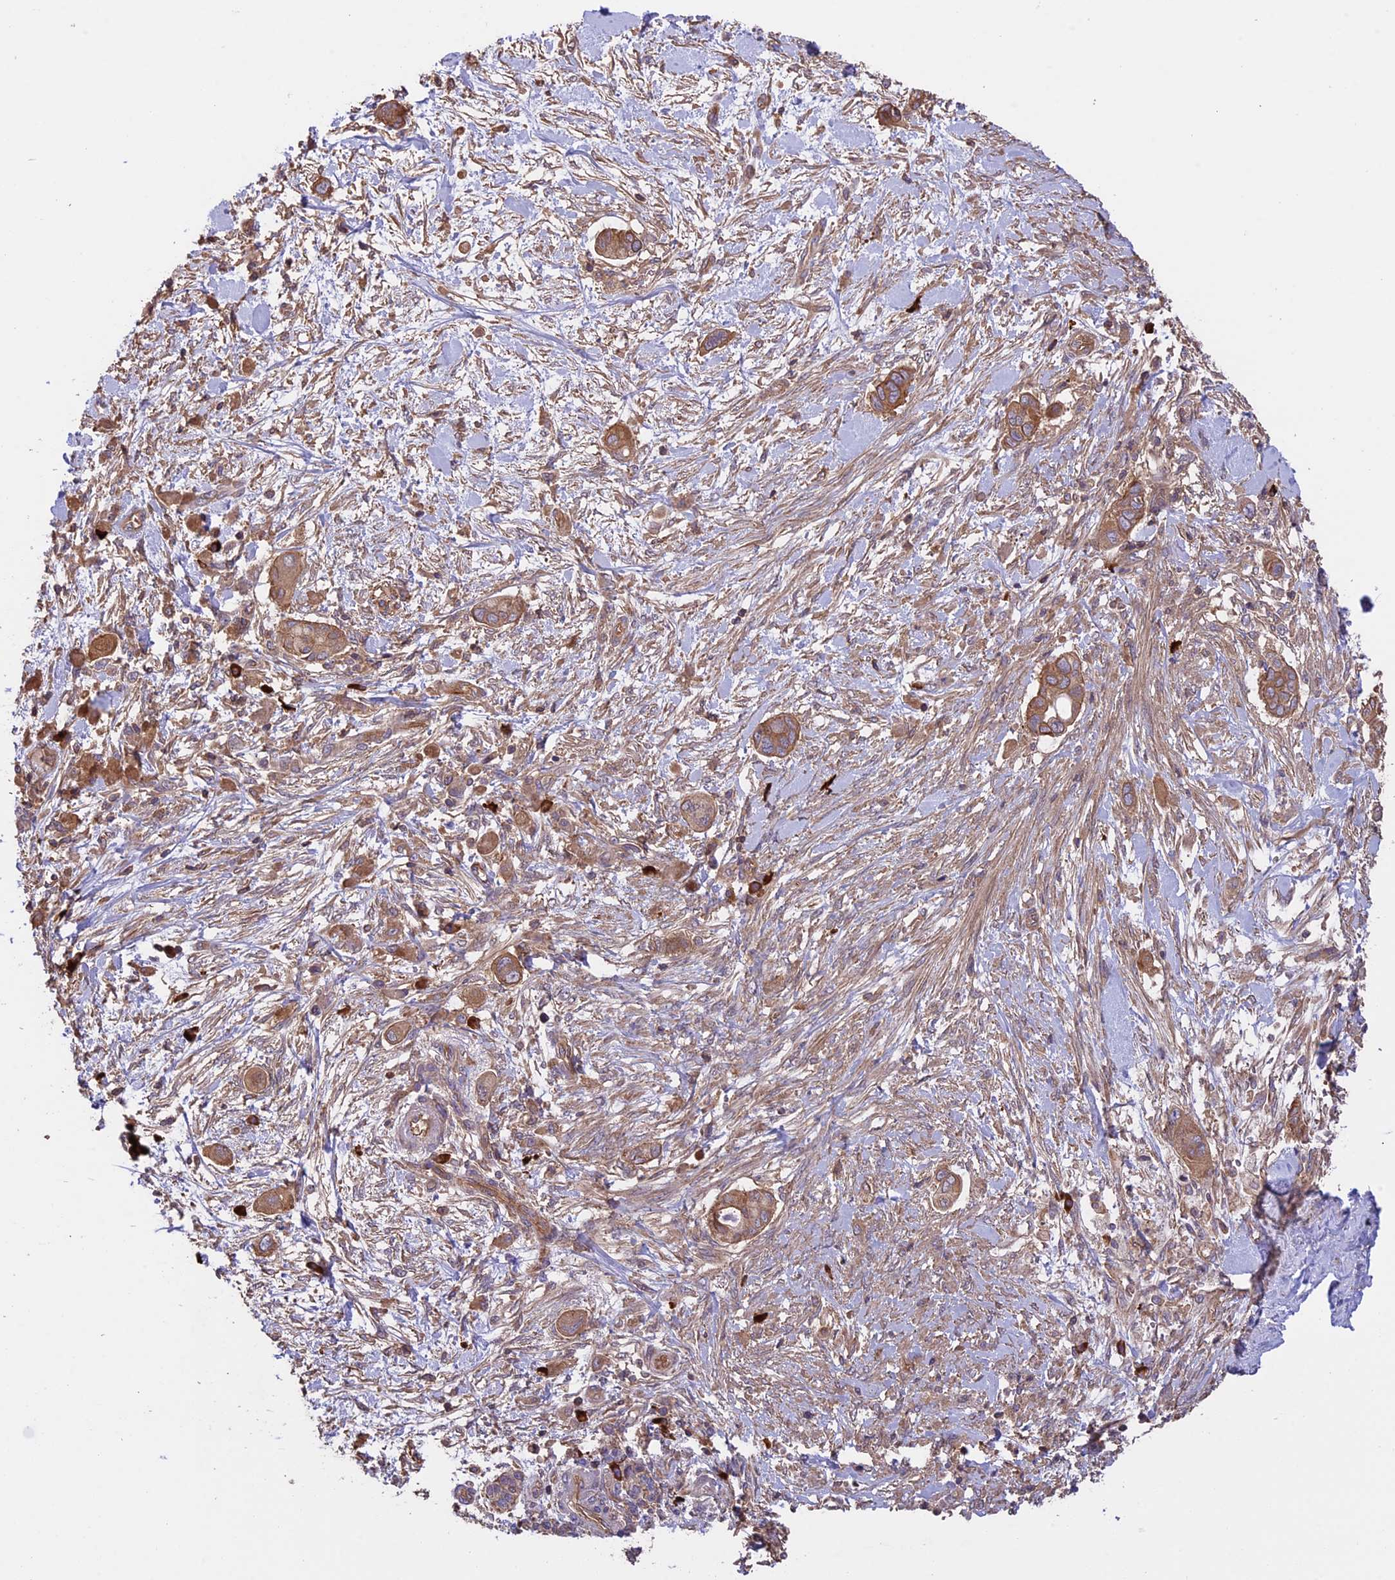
{"staining": {"intensity": "moderate", "quantity": ">75%", "location": "cytoplasmic/membranous"}, "tissue": "pancreatic cancer", "cell_type": "Tumor cells", "image_type": "cancer", "snomed": [{"axis": "morphology", "description": "Adenocarcinoma, NOS"}, {"axis": "topography", "description": "Pancreas"}], "caption": "A photomicrograph showing moderate cytoplasmic/membranous positivity in approximately >75% of tumor cells in pancreatic cancer (adenocarcinoma), as visualized by brown immunohistochemical staining.", "gene": "GAS8", "patient": {"sex": "male", "age": 68}}